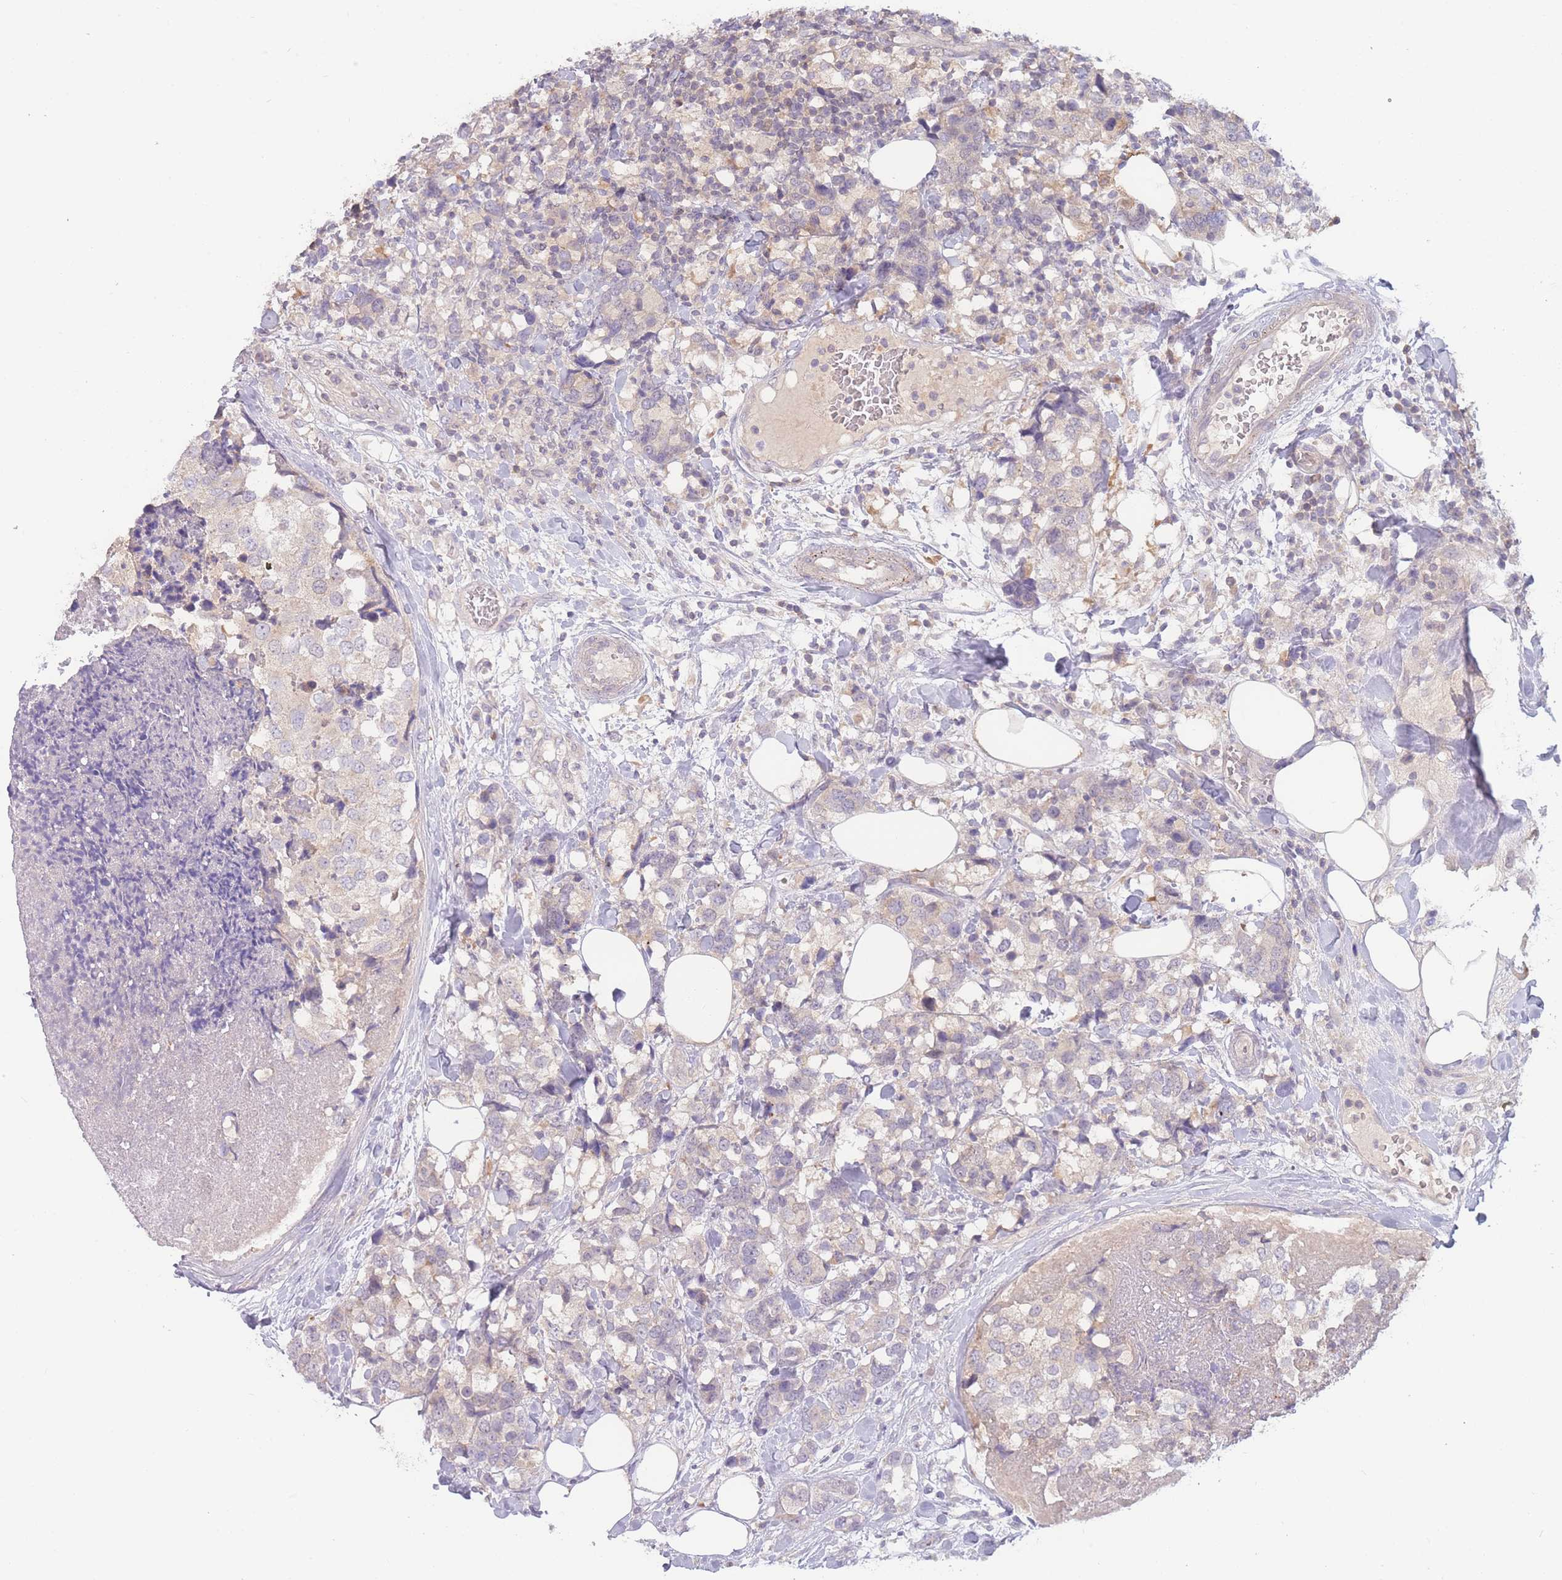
{"staining": {"intensity": "negative", "quantity": "none", "location": "none"}, "tissue": "breast cancer", "cell_type": "Tumor cells", "image_type": "cancer", "snomed": [{"axis": "morphology", "description": "Lobular carcinoma"}, {"axis": "topography", "description": "Breast"}], "caption": "High magnification brightfield microscopy of breast cancer stained with DAB (brown) and counterstained with hematoxylin (blue): tumor cells show no significant staining. Brightfield microscopy of immunohistochemistry stained with DAB (3,3'-diaminobenzidine) (brown) and hematoxylin (blue), captured at high magnification.", "gene": "SPHKAP", "patient": {"sex": "female", "age": 59}}